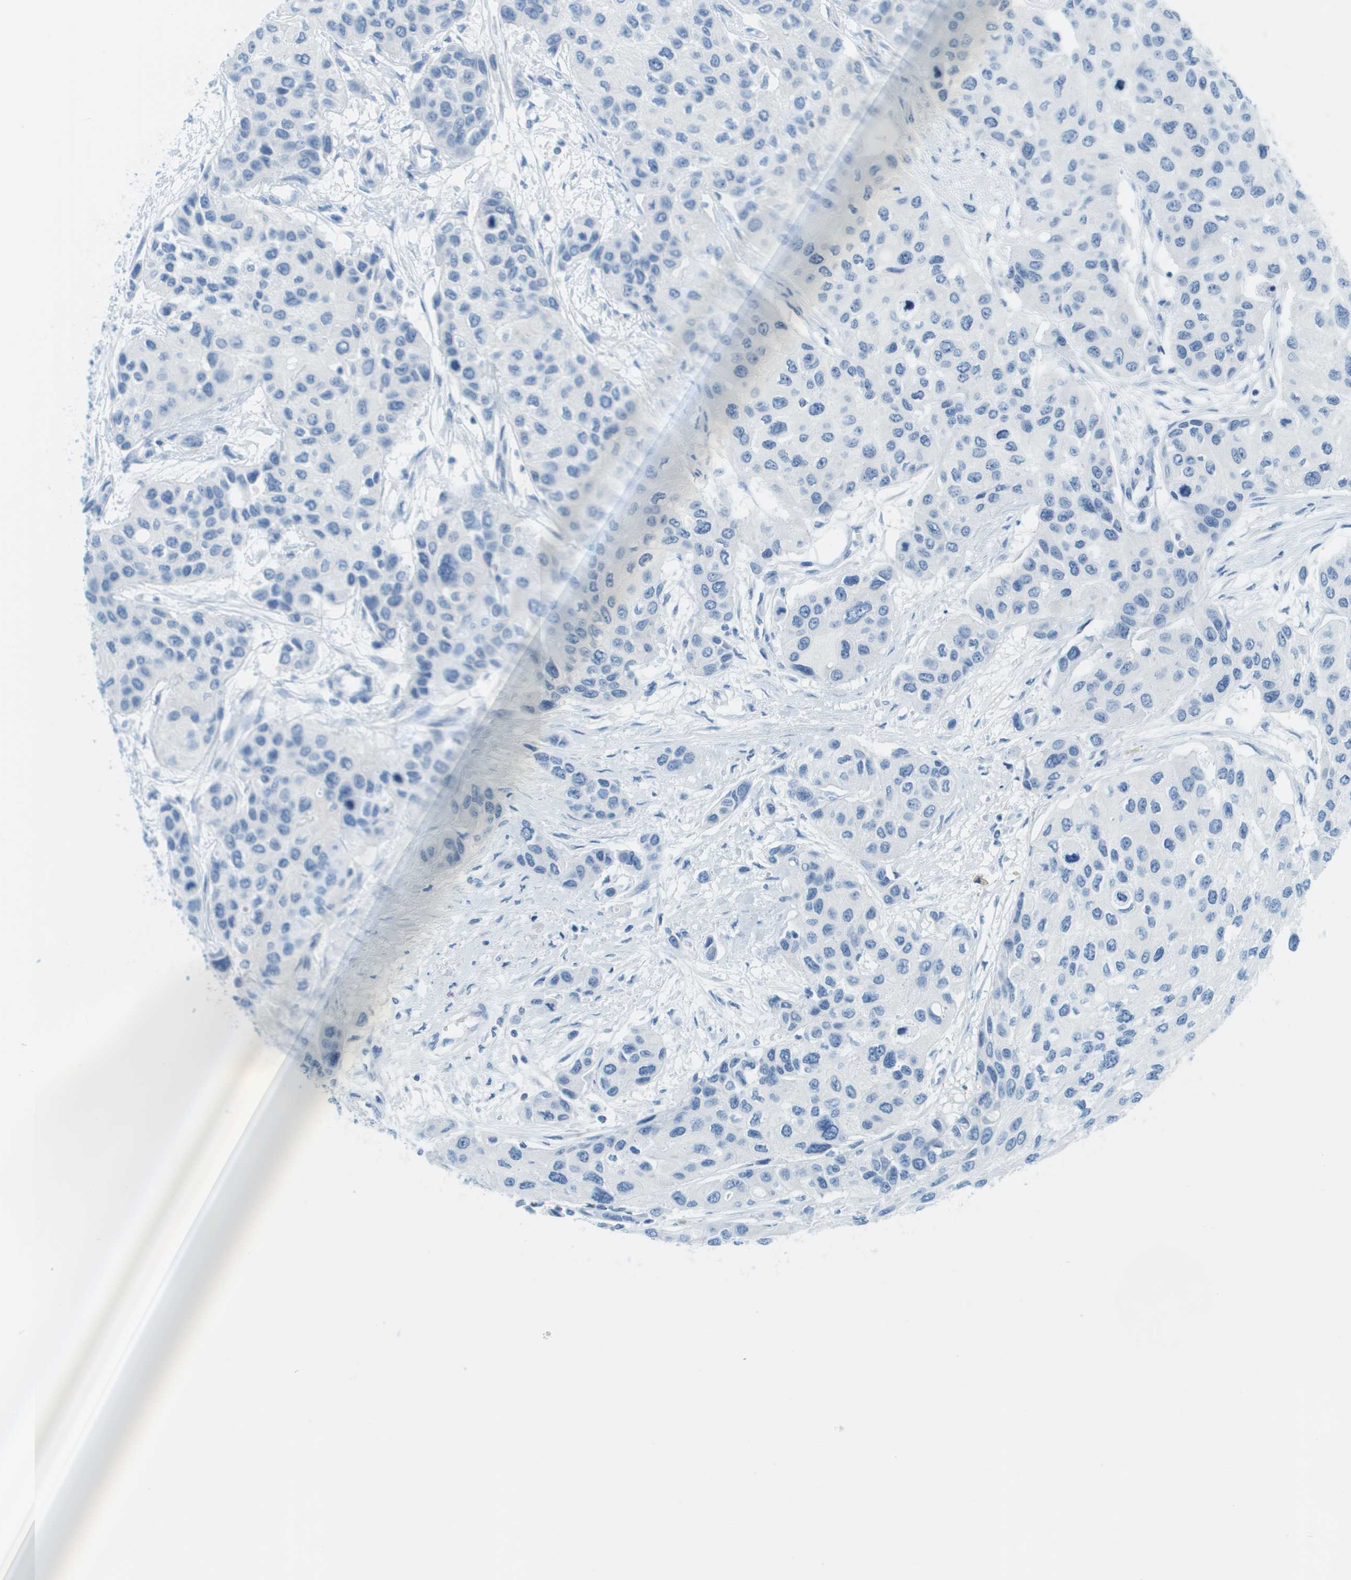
{"staining": {"intensity": "negative", "quantity": "none", "location": "none"}, "tissue": "urothelial cancer", "cell_type": "Tumor cells", "image_type": "cancer", "snomed": [{"axis": "morphology", "description": "Urothelial carcinoma, High grade"}, {"axis": "topography", "description": "Urinary bladder"}], "caption": "Immunohistochemistry (IHC) photomicrograph of neoplastic tissue: human high-grade urothelial carcinoma stained with DAB shows no significant protein positivity in tumor cells.", "gene": "CDHR2", "patient": {"sex": "female", "age": 56}}